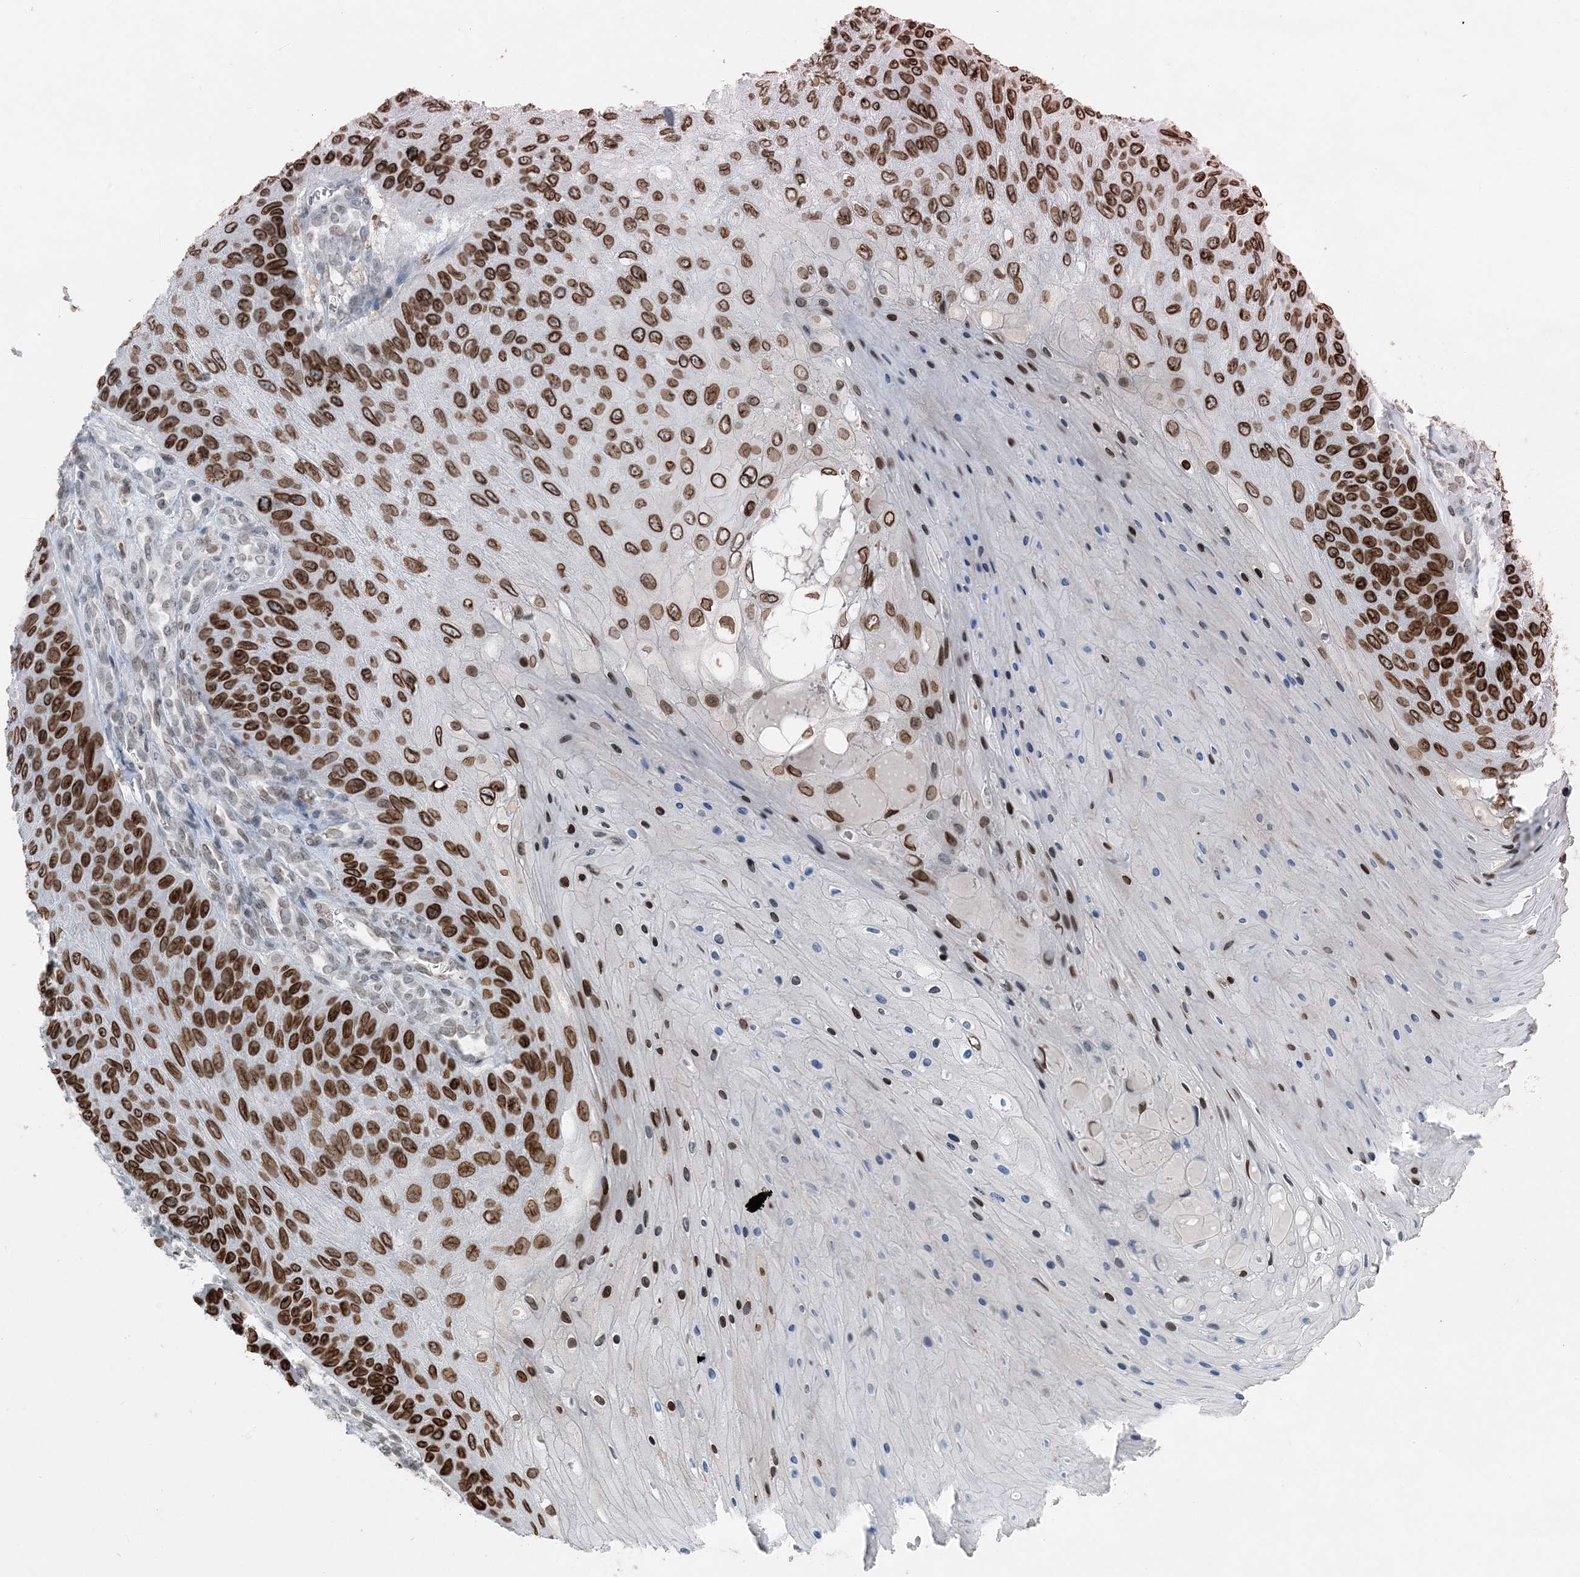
{"staining": {"intensity": "strong", "quantity": ">75%", "location": "cytoplasmic/membranous,nuclear"}, "tissue": "skin cancer", "cell_type": "Tumor cells", "image_type": "cancer", "snomed": [{"axis": "morphology", "description": "Squamous cell carcinoma, NOS"}, {"axis": "topography", "description": "Skin"}], "caption": "This micrograph displays IHC staining of skin squamous cell carcinoma, with high strong cytoplasmic/membranous and nuclear positivity in approximately >75% of tumor cells.", "gene": "GJD4", "patient": {"sex": "female", "age": 88}}